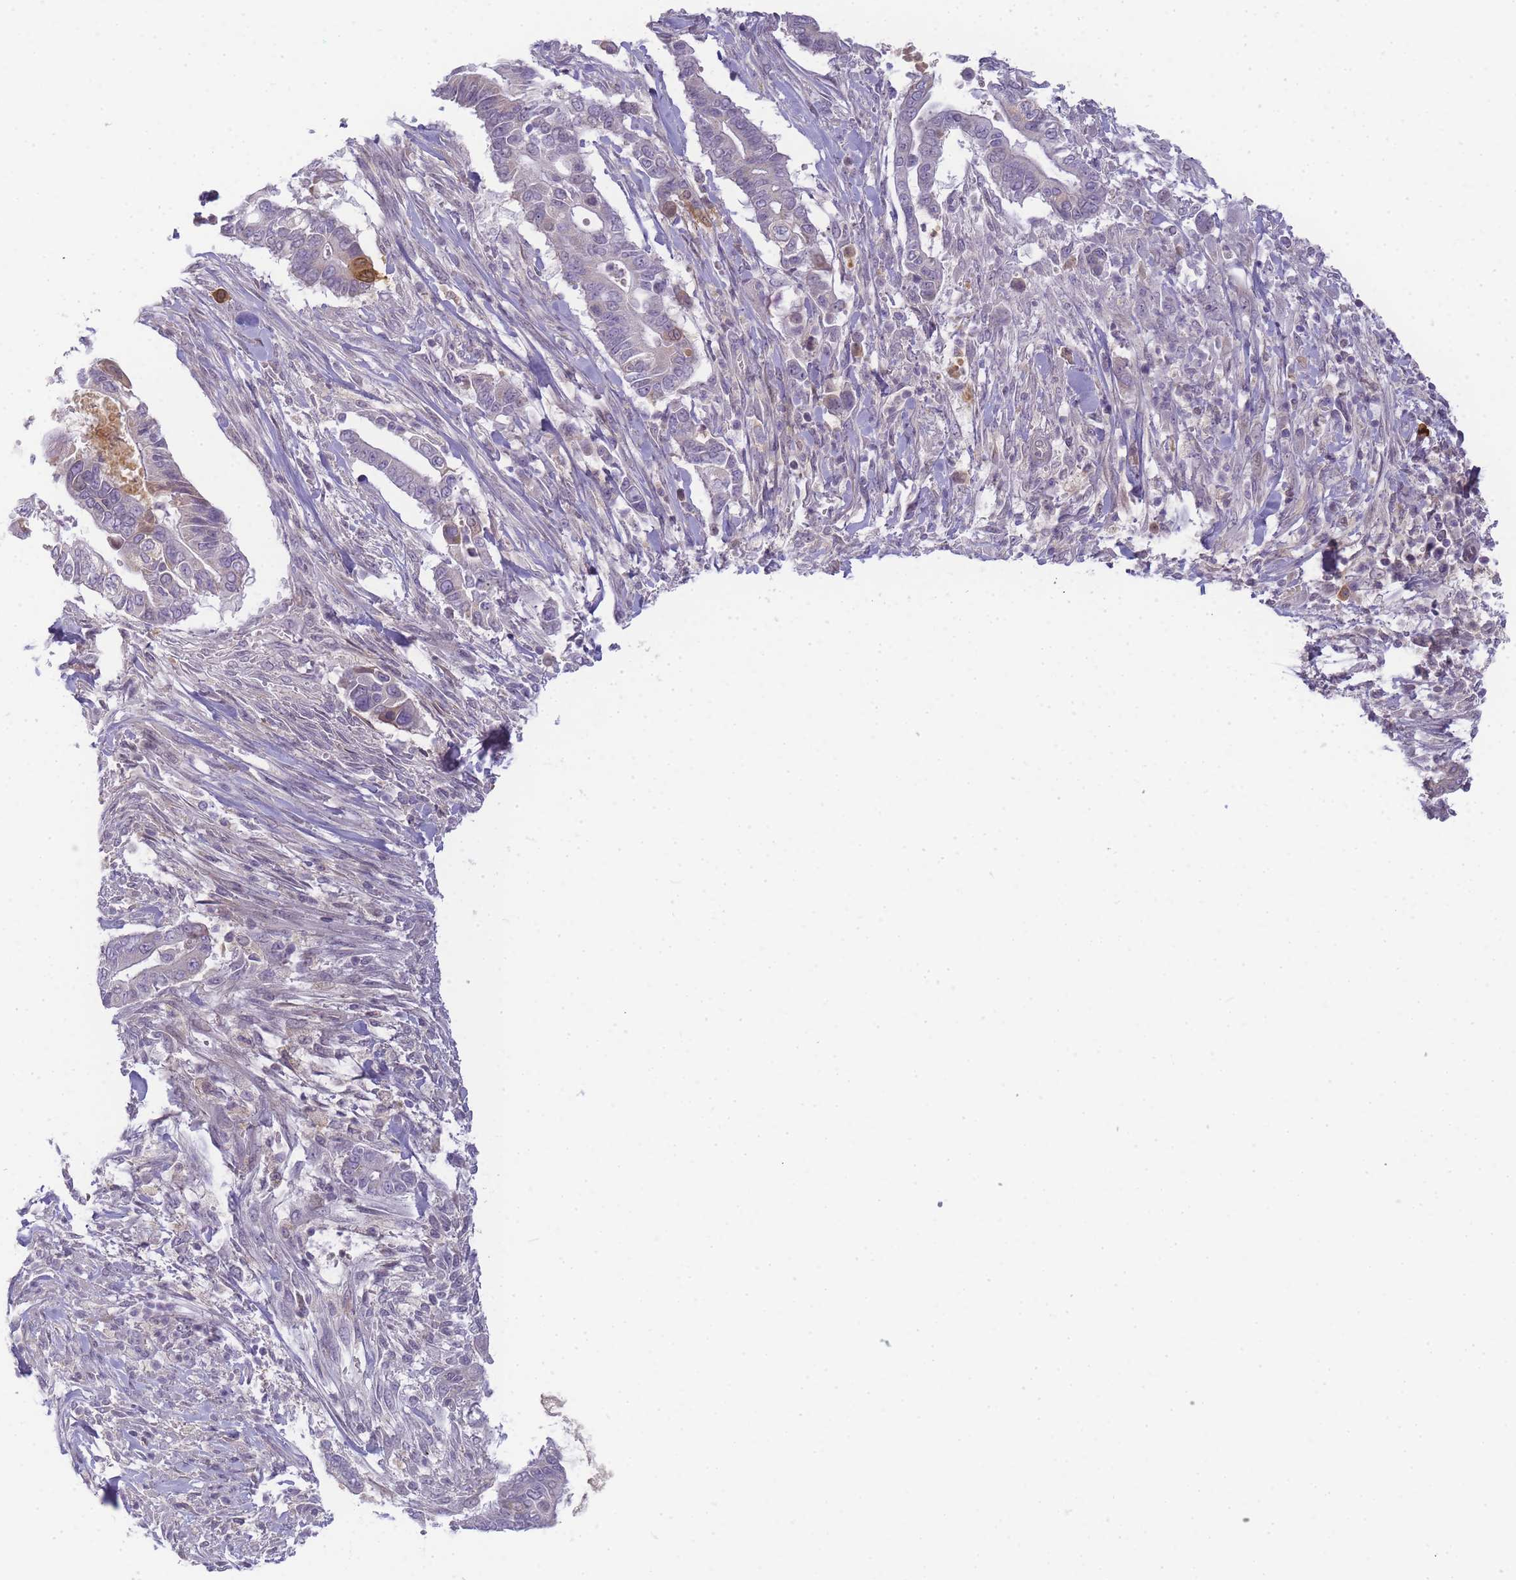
{"staining": {"intensity": "moderate", "quantity": "<25%", "location": "cytoplasmic/membranous,nuclear"}, "tissue": "pancreatic cancer", "cell_type": "Tumor cells", "image_type": "cancer", "snomed": [{"axis": "morphology", "description": "Adenocarcinoma, NOS"}, {"axis": "topography", "description": "Pancreas"}], "caption": "Pancreatic cancer stained with a protein marker demonstrates moderate staining in tumor cells.", "gene": "RRAD", "patient": {"sex": "male", "age": 68}}